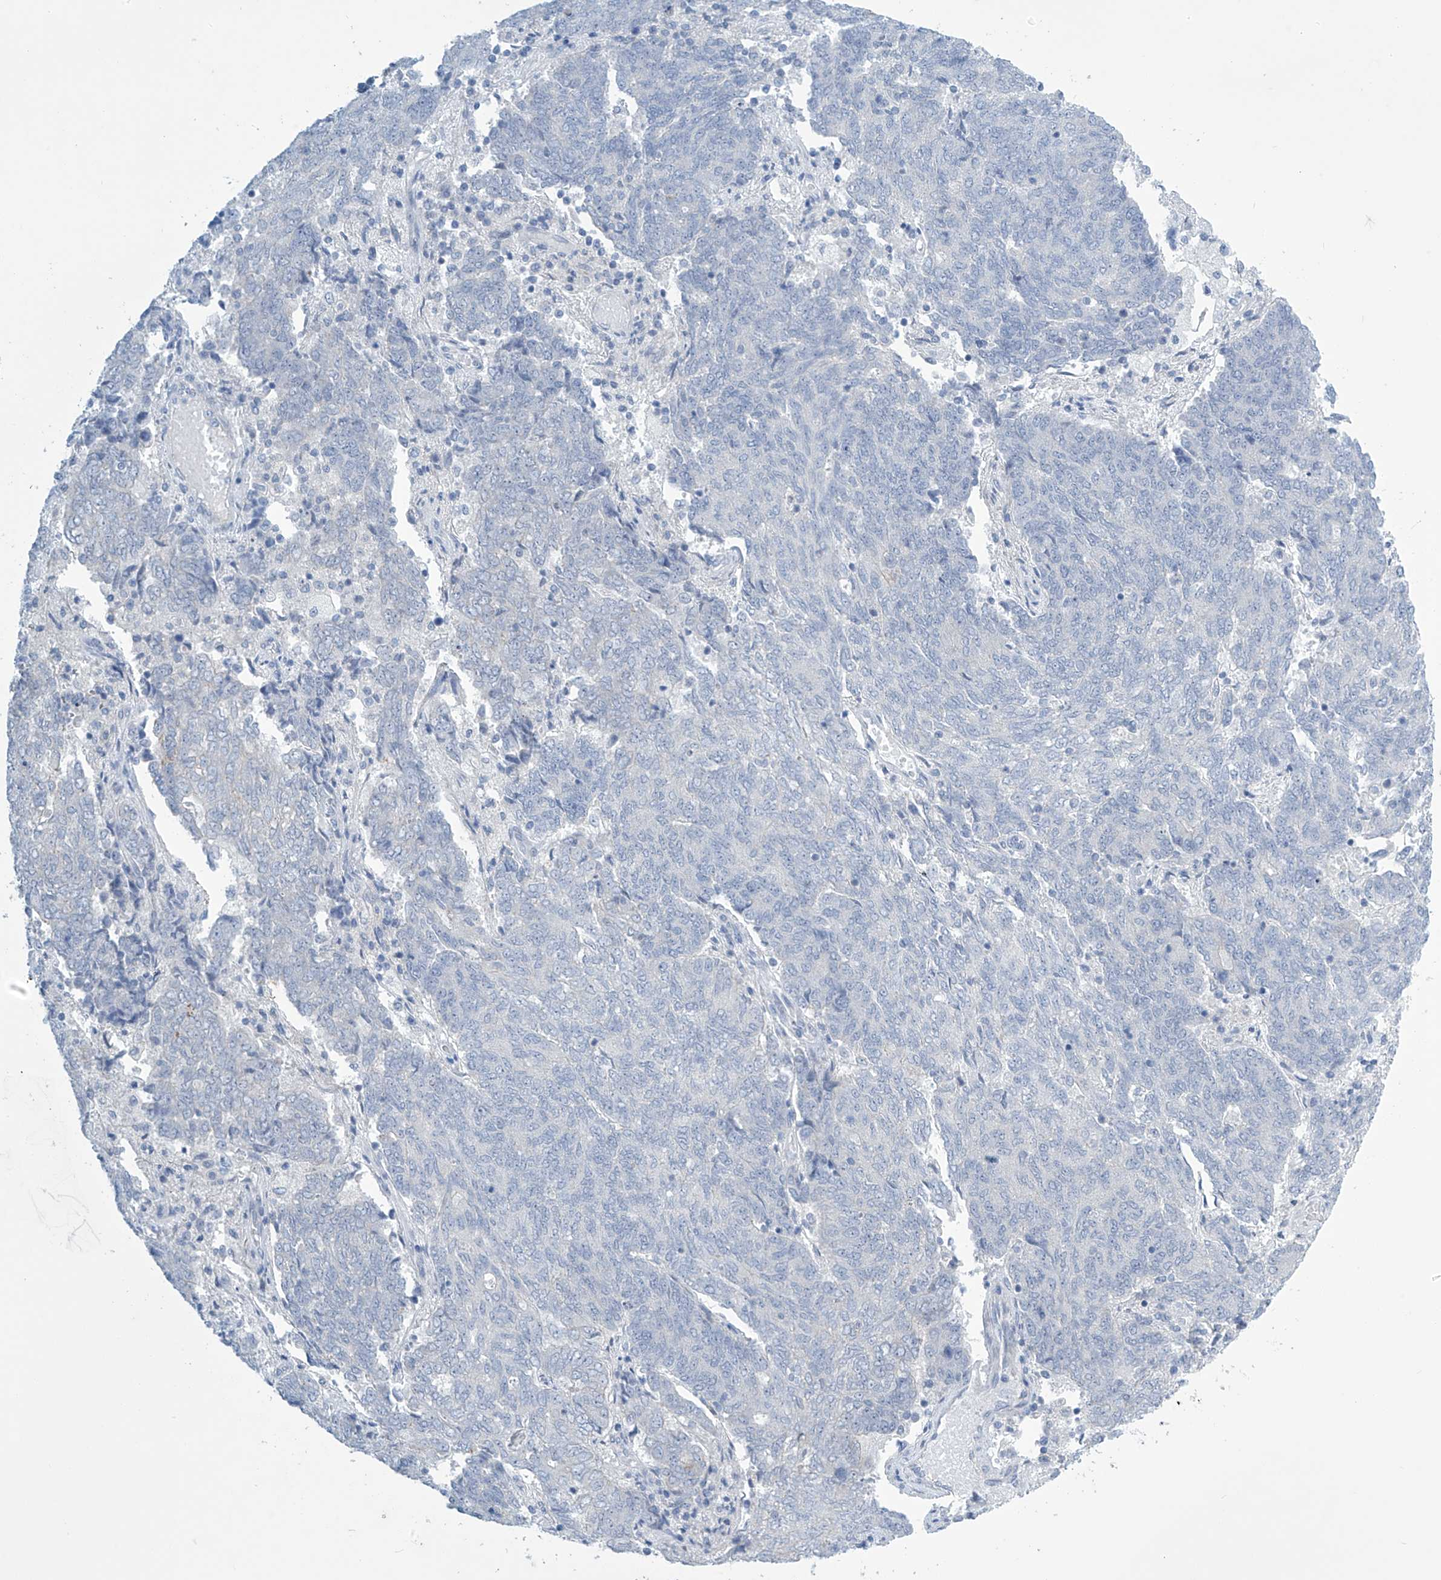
{"staining": {"intensity": "negative", "quantity": "none", "location": "none"}, "tissue": "endometrial cancer", "cell_type": "Tumor cells", "image_type": "cancer", "snomed": [{"axis": "morphology", "description": "Adenocarcinoma, NOS"}, {"axis": "topography", "description": "Endometrium"}], "caption": "Immunohistochemistry (IHC) histopathology image of neoplastic tissue: human endometrial adenocarcinoma stained with DAB (3,3'-diaminobenzidine) reveals no significant protein positivity in tumor cells.", "gene": "SLC35A5", "patient": {"sex": "female", "age": 80}}